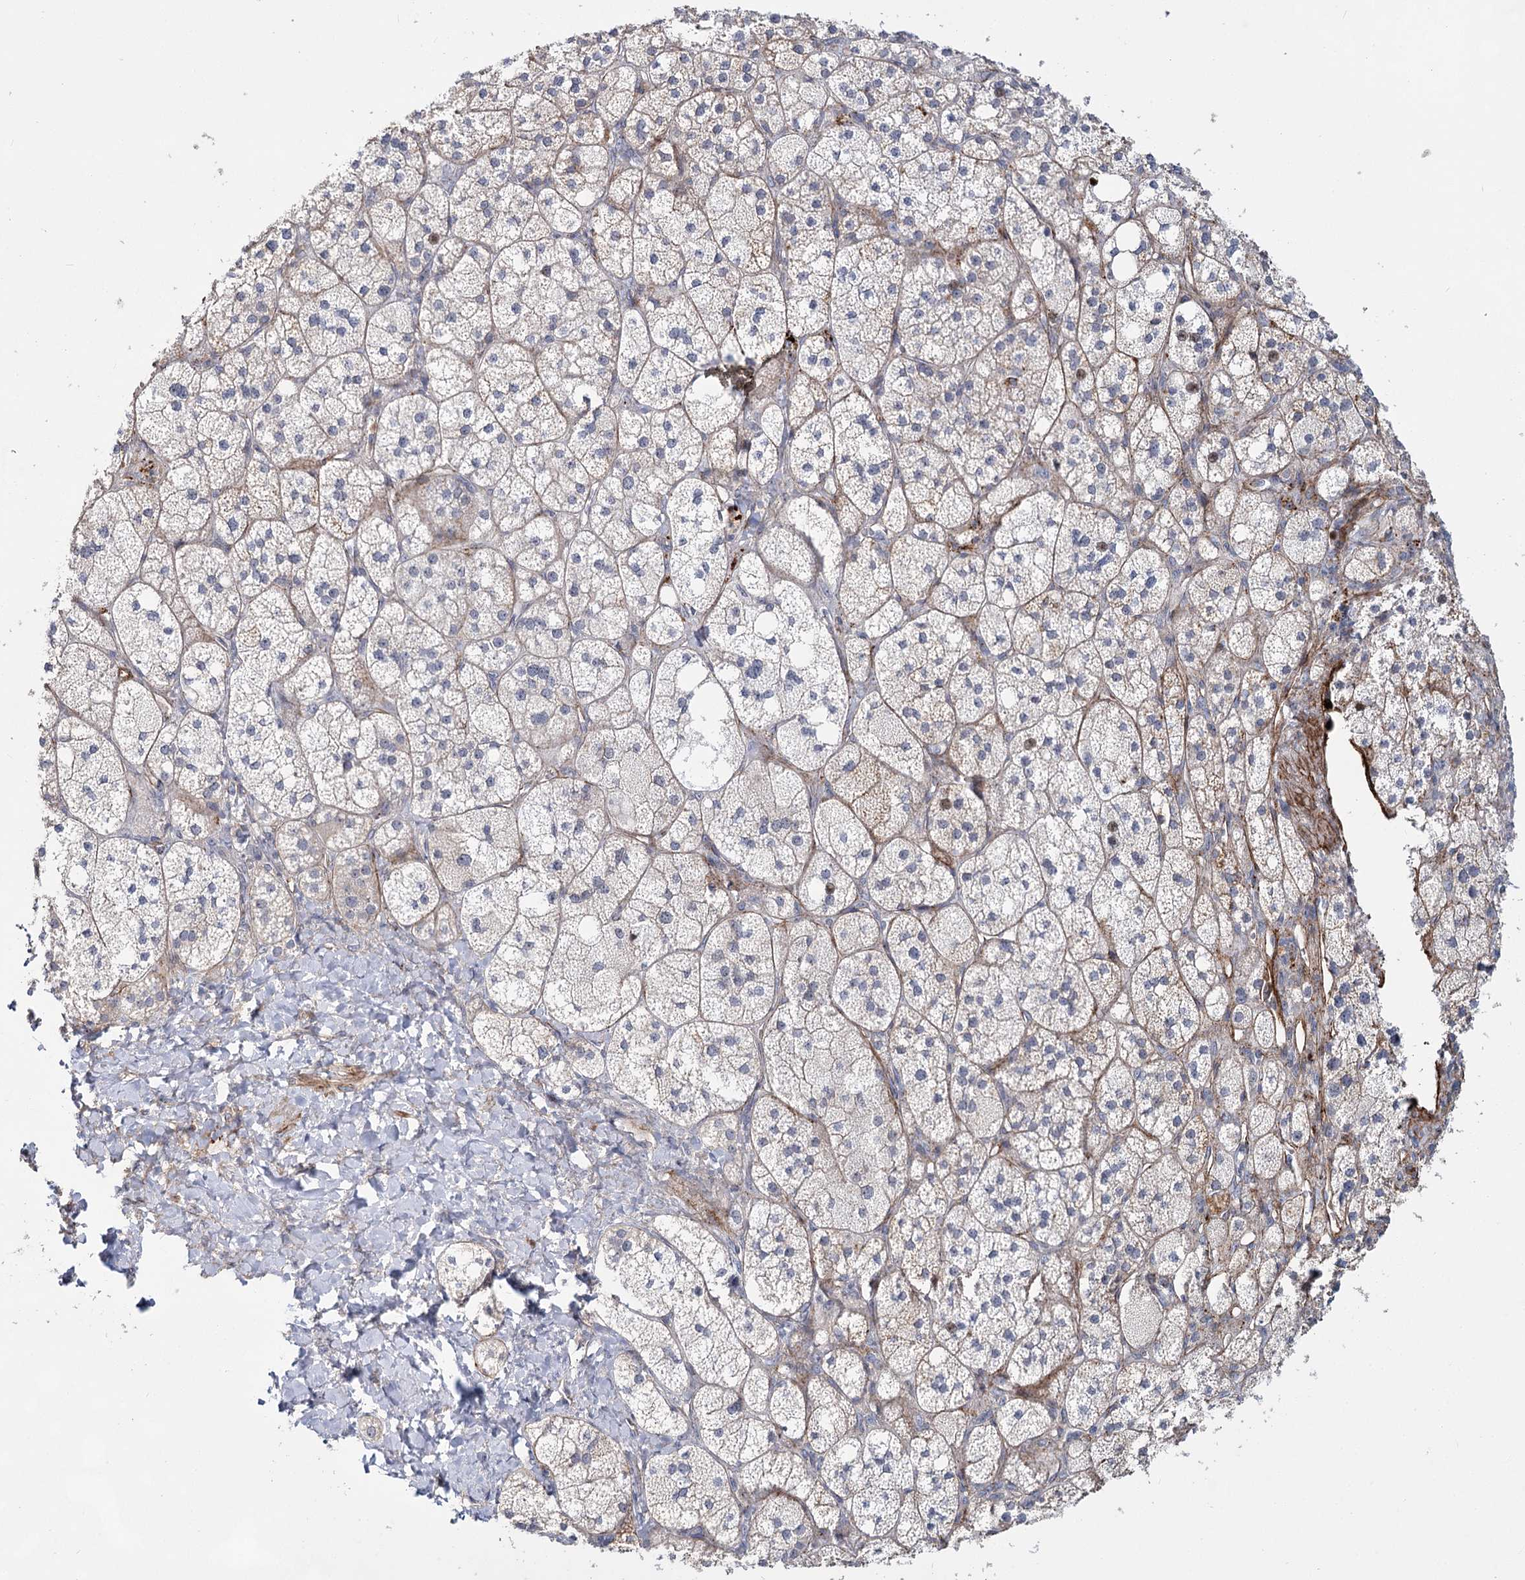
{"staining": {"intensity": "moderate", "quantity": "<25%", "location": "cytoplasmic/membranous"}, "tissue": "adrenal gland", "cell_type": "Glandular cells", "image_type": "normal", "snomed": [{"axis": "morphology", "description": "Normal tissue, NOS"}, {"axis": "topography", "description": "Adrenal gland"}], "caption": "A low amount of moderate cytoplasmic/membranous expression is seen in about <25% of glandular cells in unremarkable adrenal gland. (Stains: DAB in brown, nuclei in blue, Microscopy: brightfield microscopy at high magnification).", "gene": "ATL2", "patient": {"sex": "male", "age": 61}}